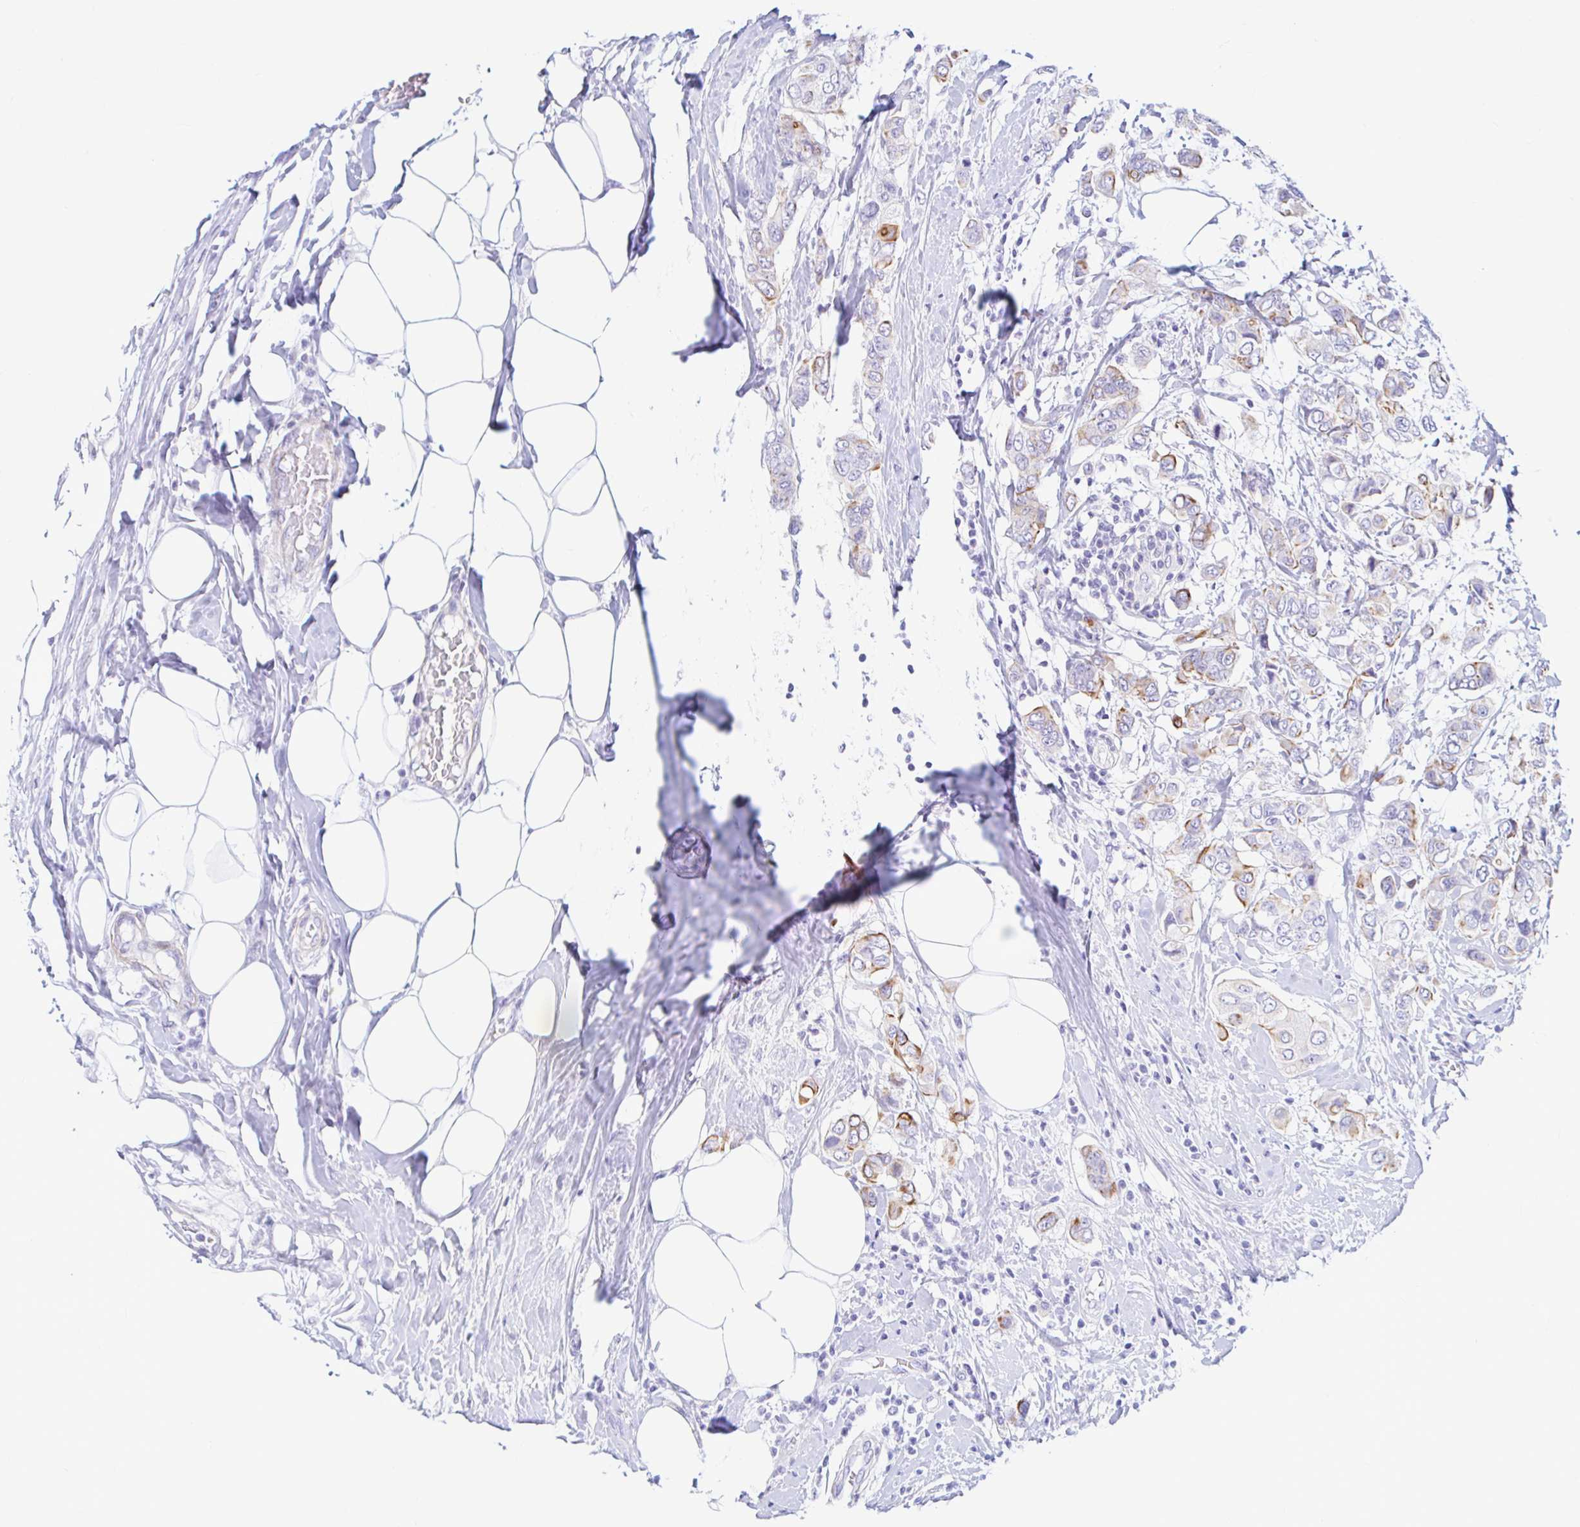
{"staining": {"intensity": "moderate", "quantity": "25%-75%", "location": "cytoplasmic/membranous"}, "tissue": "breast cancer", "cell_type": "Tumor cells", "image_type": "cancer", "snomed": [{"axis": "morphology", "description": "Lobular carcinoma"}, {"axis": "topography", "description": "Breast"}], "caption": "Human breast cancer (lobular carcinoma) stained with a protein marker demonstrates moderate staining in tumor cells.", "gene": "NBPF3", "patient": {"sex": "female", "age": 51}}